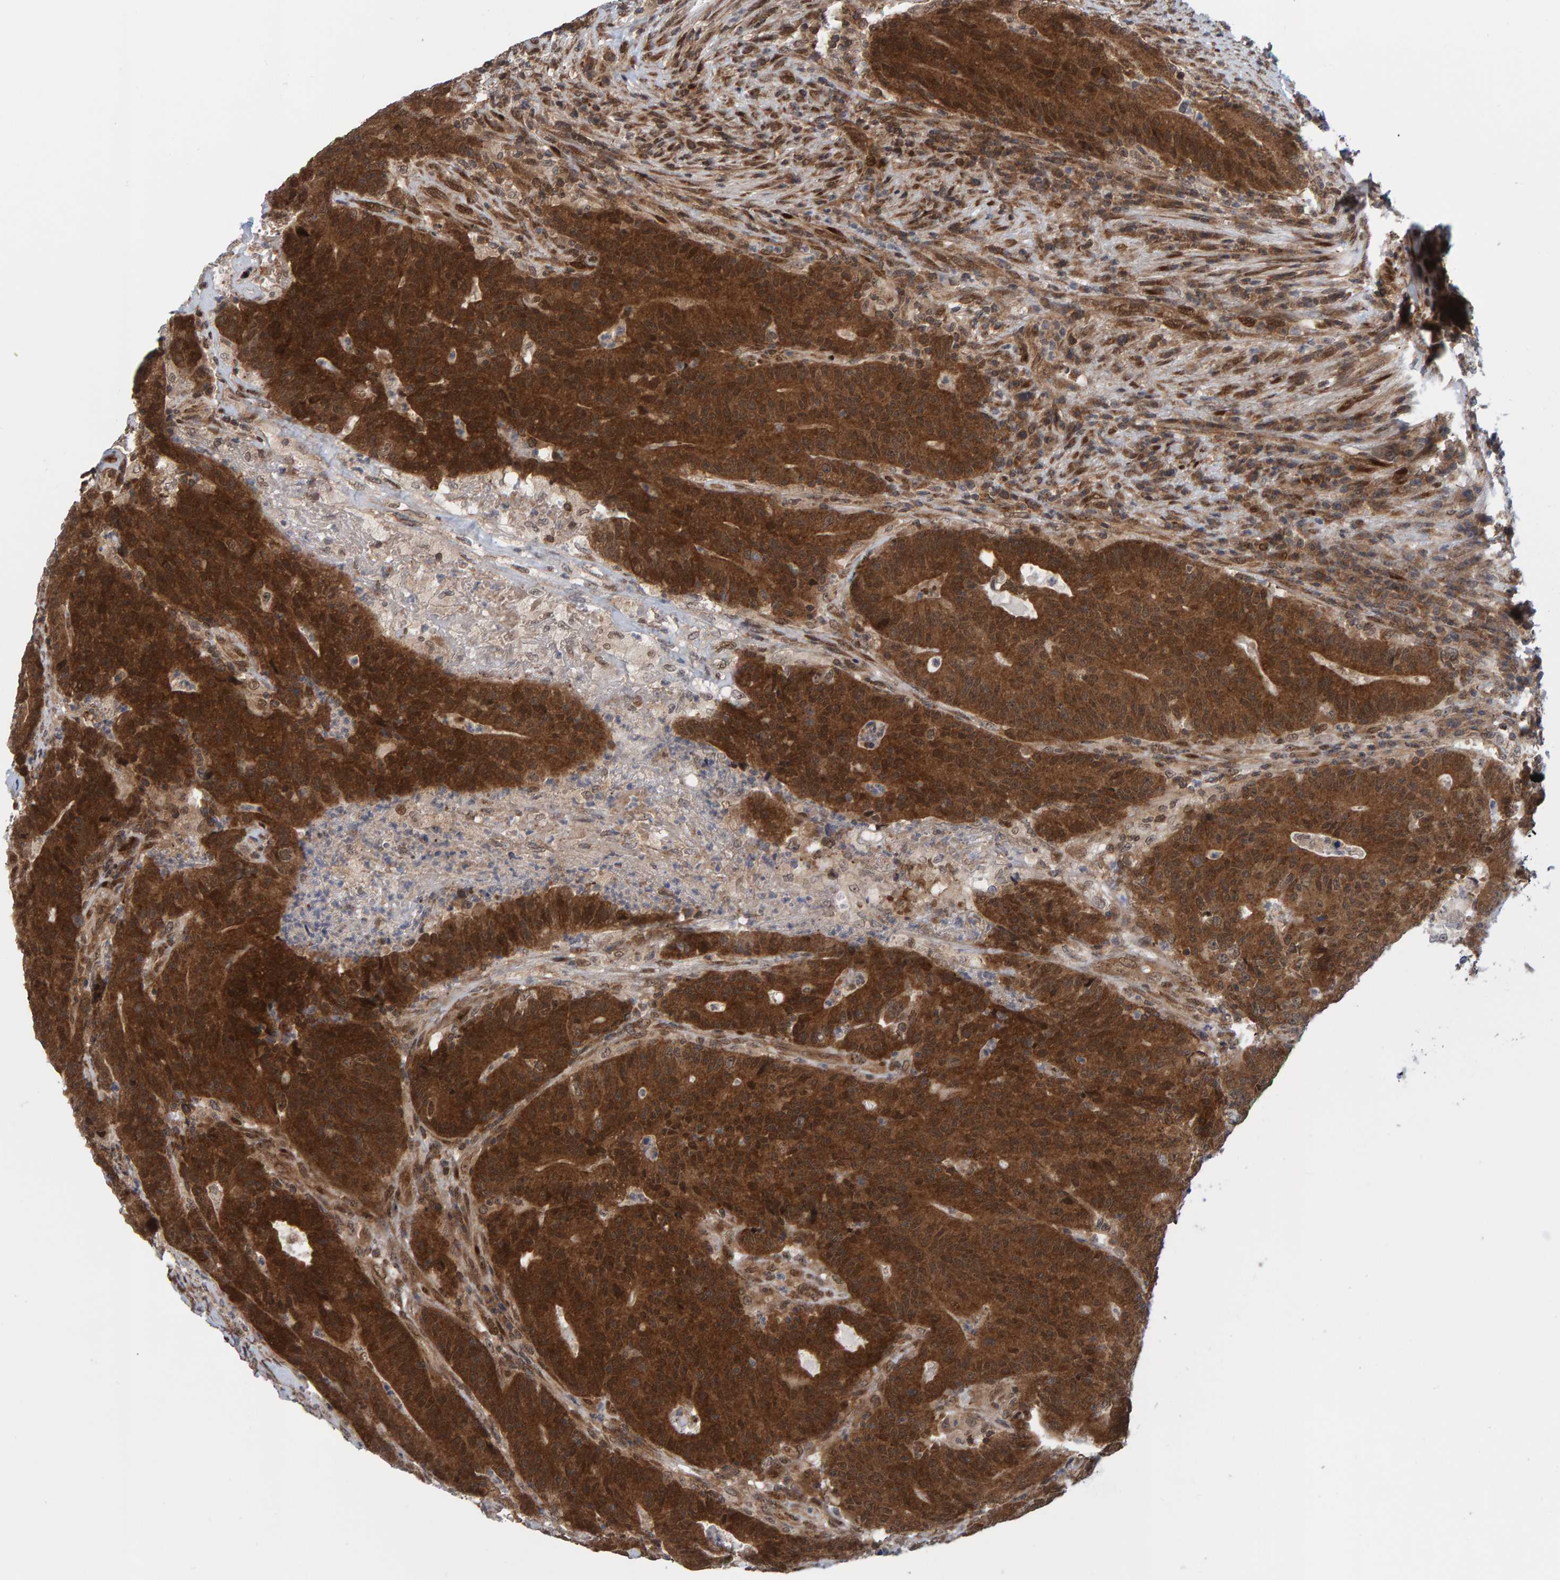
{"staining": {"intensity": "strong", "quantity": ">75%", "location": "cytoplasmic/membranous"}, "tissue": "colorectal cancer", "cell_type": "Tumor cells", "image_type": "cancer", "snomed": [{"axis": "morphology", "description": "Normal tissue, NOS"}, {"axis": "morphology", "description": "Adenocarcinoma, NOS"}, {"axis": "topography", "description": "Colon"}], "caption": "Immunohistochemical staining of human colorectal cancer (adenocarcinoma) displays high levels of strong cytoplasmic/membranous expression in about >75% of tumor cells.", "gene": "ZNF366", "patient": {"sex": "female", "age": 75}}